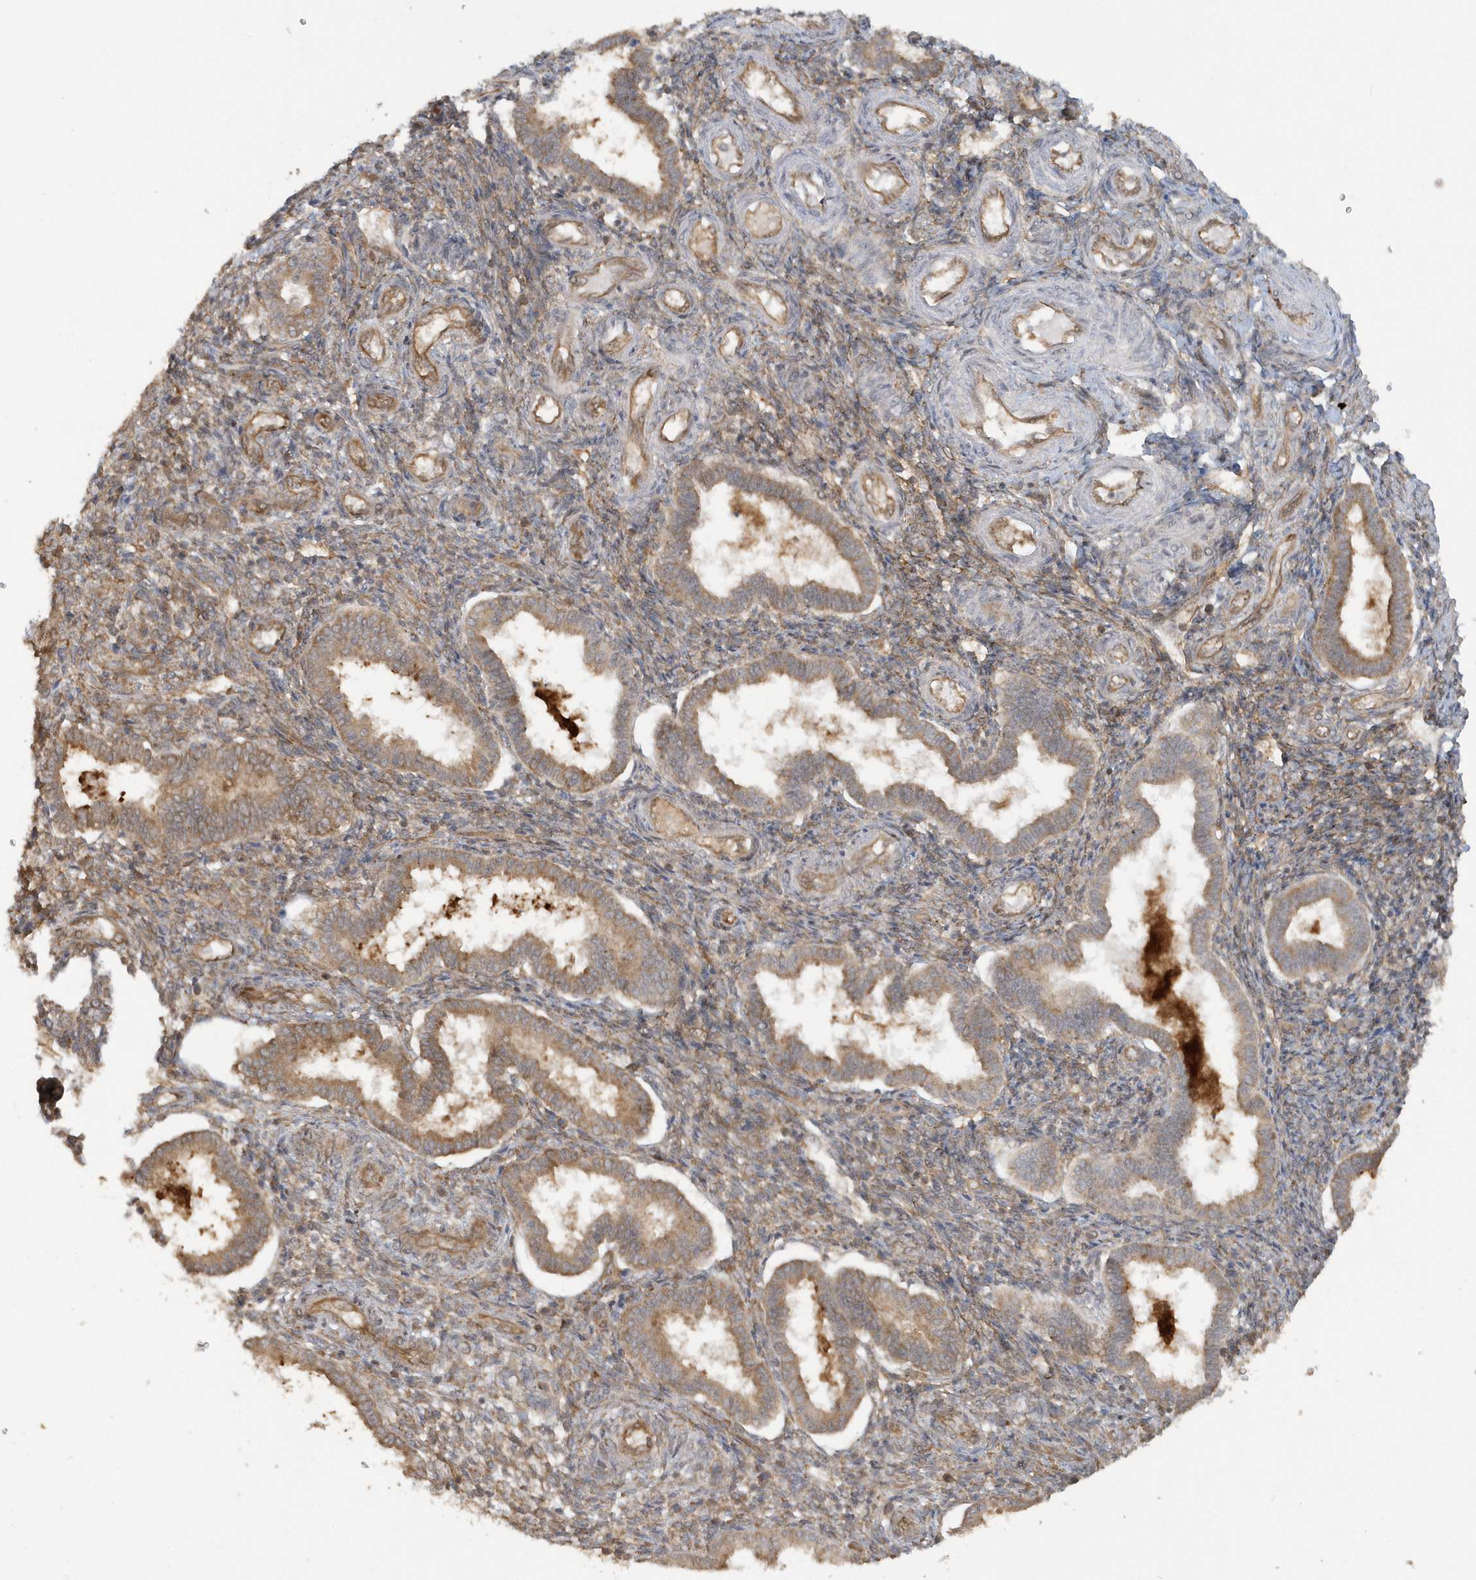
{"staining": {"intensity": "moderate", "quantity": ">75%", "location": "cytoplasmic/membranous"}, "tissue": "endometrium", "cell_type": "Cells in endometrial stroma", "image_type": "normal", "snomed": [{"axis": "morphology", "description": "Normal tissue, NOS"}, {"axis": "topography", "description": "Endometrium"}], "caption": "Immunohistochemistry (DAB) staining of benign human endometrium shows moderate cytoplasmic/membranous protein positivity in about >75% of cells in endometrial stroma.", "gene": "STIM2", "patient": {"sex": "female", "age": 24}}